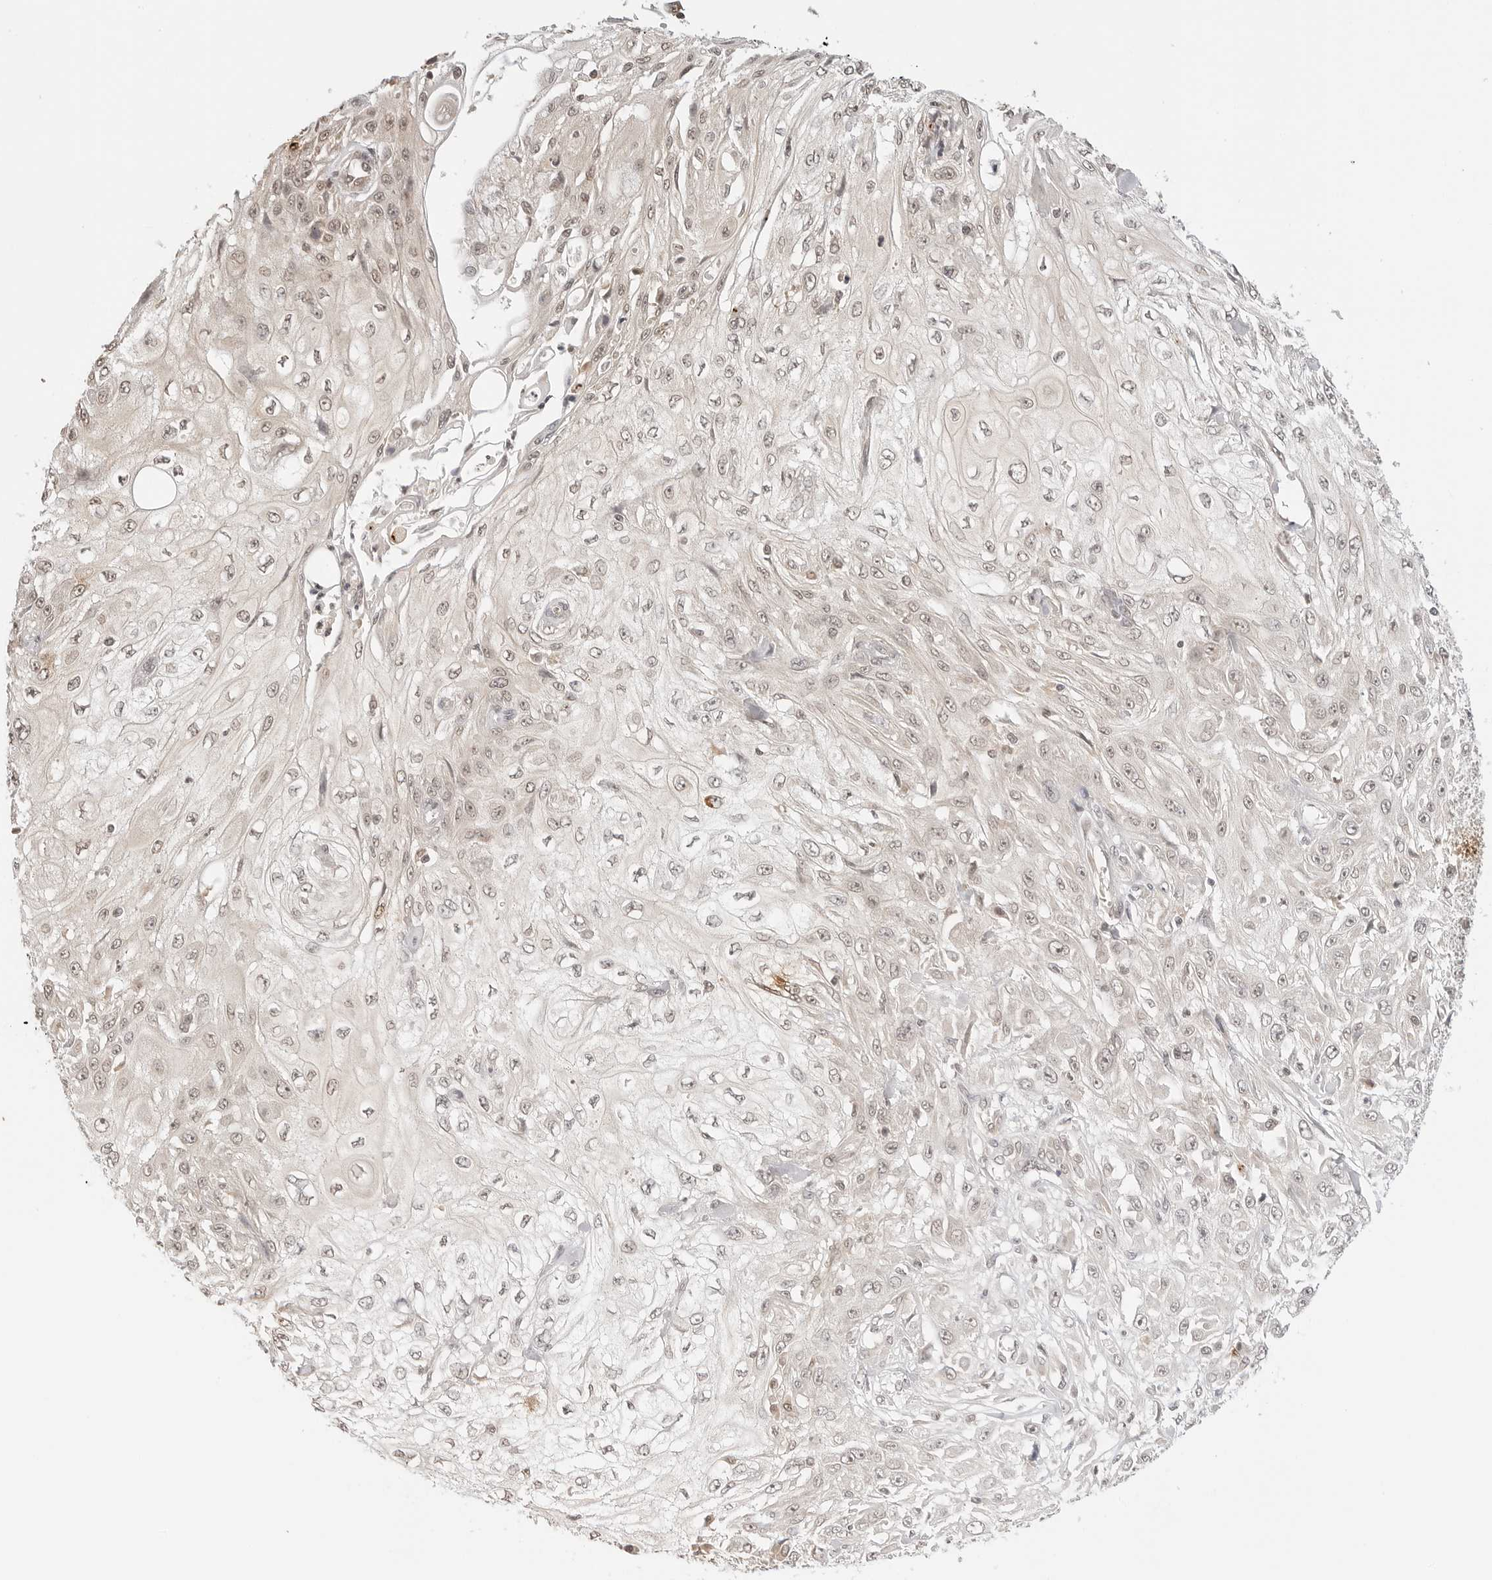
{"staining": {"intensity": "weak", "quantity": "<25%", "location": "nuclear"}, "tissue": "skin cancer", "cell_type": "Tumor cells", "image_type": "cancer", "snomed": [{"axis": "morphology", "description": "Squamous cell carcinoma, NOS"}, {"axis": "morphology", "description": "Squamous cell carcinoma, metastatic, NOS"}, {"axis": "topography", "description": "Skin"}, {"axis": "topography", "description": "Lymph node"}], "caption": "An immunohistochemistry (IHC) histopathology image of skin cancer is shown. There is no staining in tumor cells of skin cancer.", "gene": "GPR34", "patient": {"sex": "male", "age": 75}}